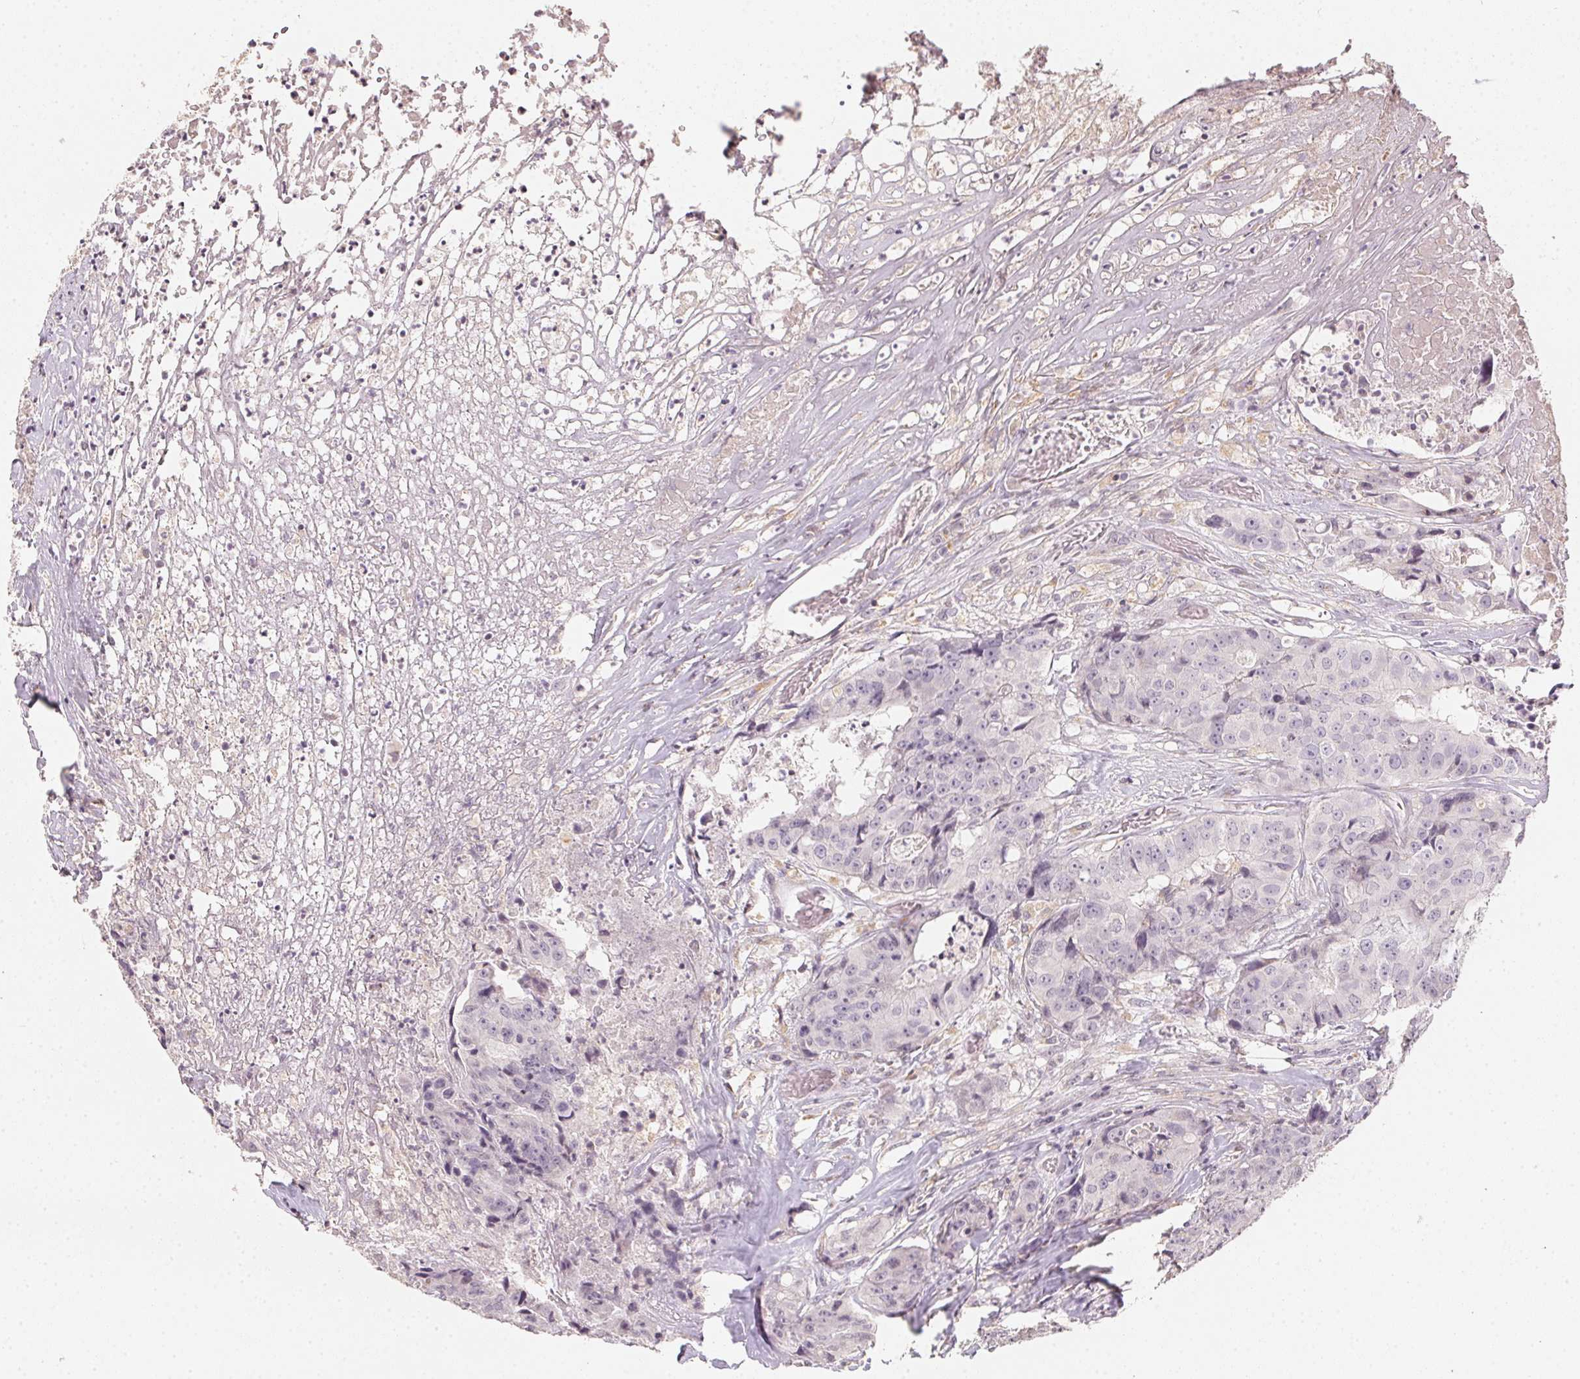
{"staining": {"intensity": "negative", "quantity": "none", "location": "none"}, "tissue": "colorectal cancer", "cell_type": "Tumor cells", "image_type": "cancer", "snomed": [{"axis": "morphology", "description": "Adenocarcinoma, NOS"}, {"axis": "topography", "description": "Rectum"}], "caption": "An IHC histopathology image of colorectal cancer is shown. There is no staining in tumor cells of colorectal cancer. (Brightfield microscopy of DAB (3,3'-diaminobenzidine) immunohistochemistry at high magnification).", "gene": "SLC6A18", "patient": {"sex": "female", "age": 62}}